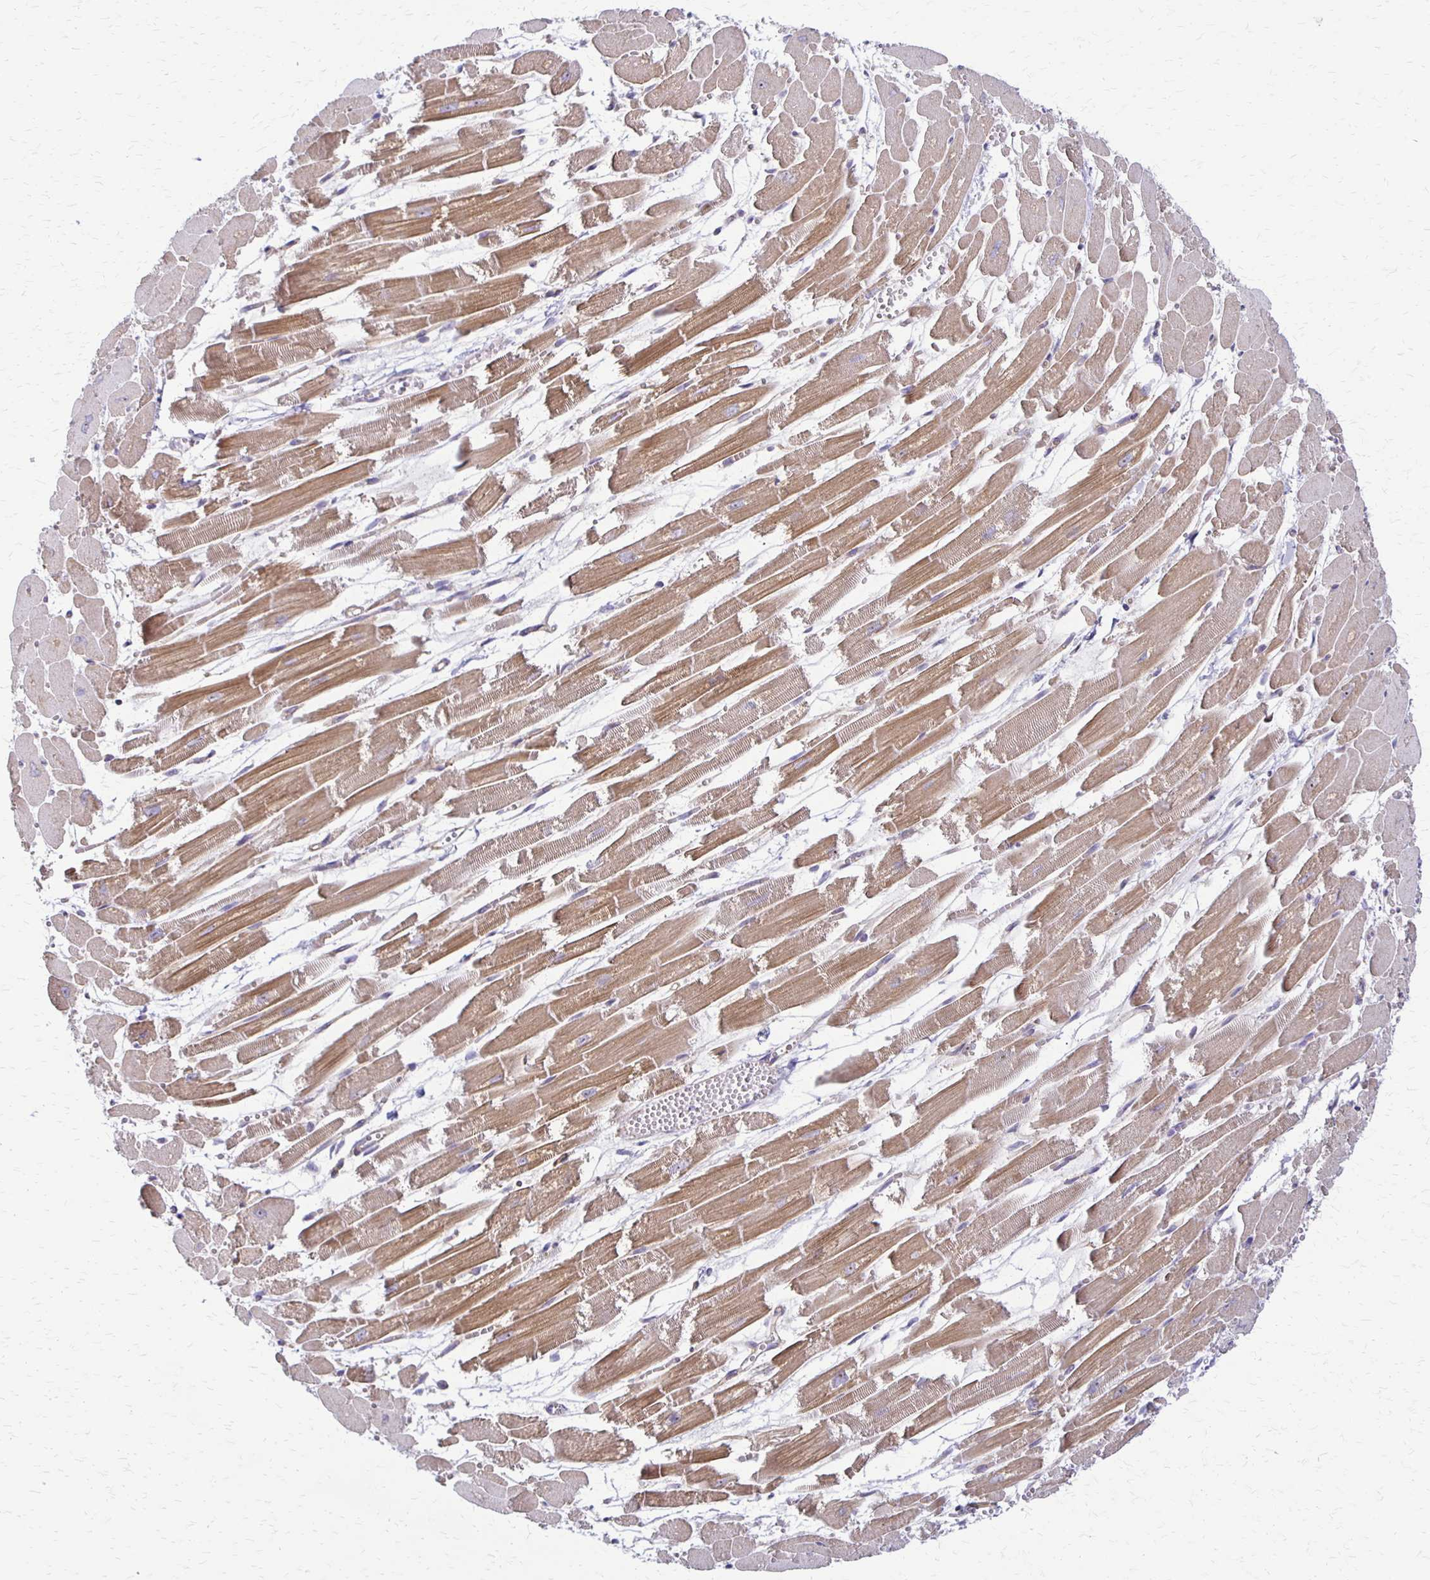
{"staining": {"intensity": "moderate", "quantity": ">75%", "location": "cytoplasmic/membranous"}, "tissue": "heart muscle", "cell_type": "Cardiomyocytes", "image_type": "normal", "snomed": [{"axis": "morphology", "description": "Normal tissue, NOS"}, {"axis": "topography", "description": "Heart"}], "caption": "Protein staining of benign heart muscle displays moderate cytoplasmic/membranous staining in about >75% of cardiomyocytes. The protein is stained brown, and the nuclei are stained in blue (DAB (3,3'-diaminobenzidine) IHC with brightfield microscopy, high magnification).", "gene": "RHOC", "patient": {"sex": "female", "age": 52}}